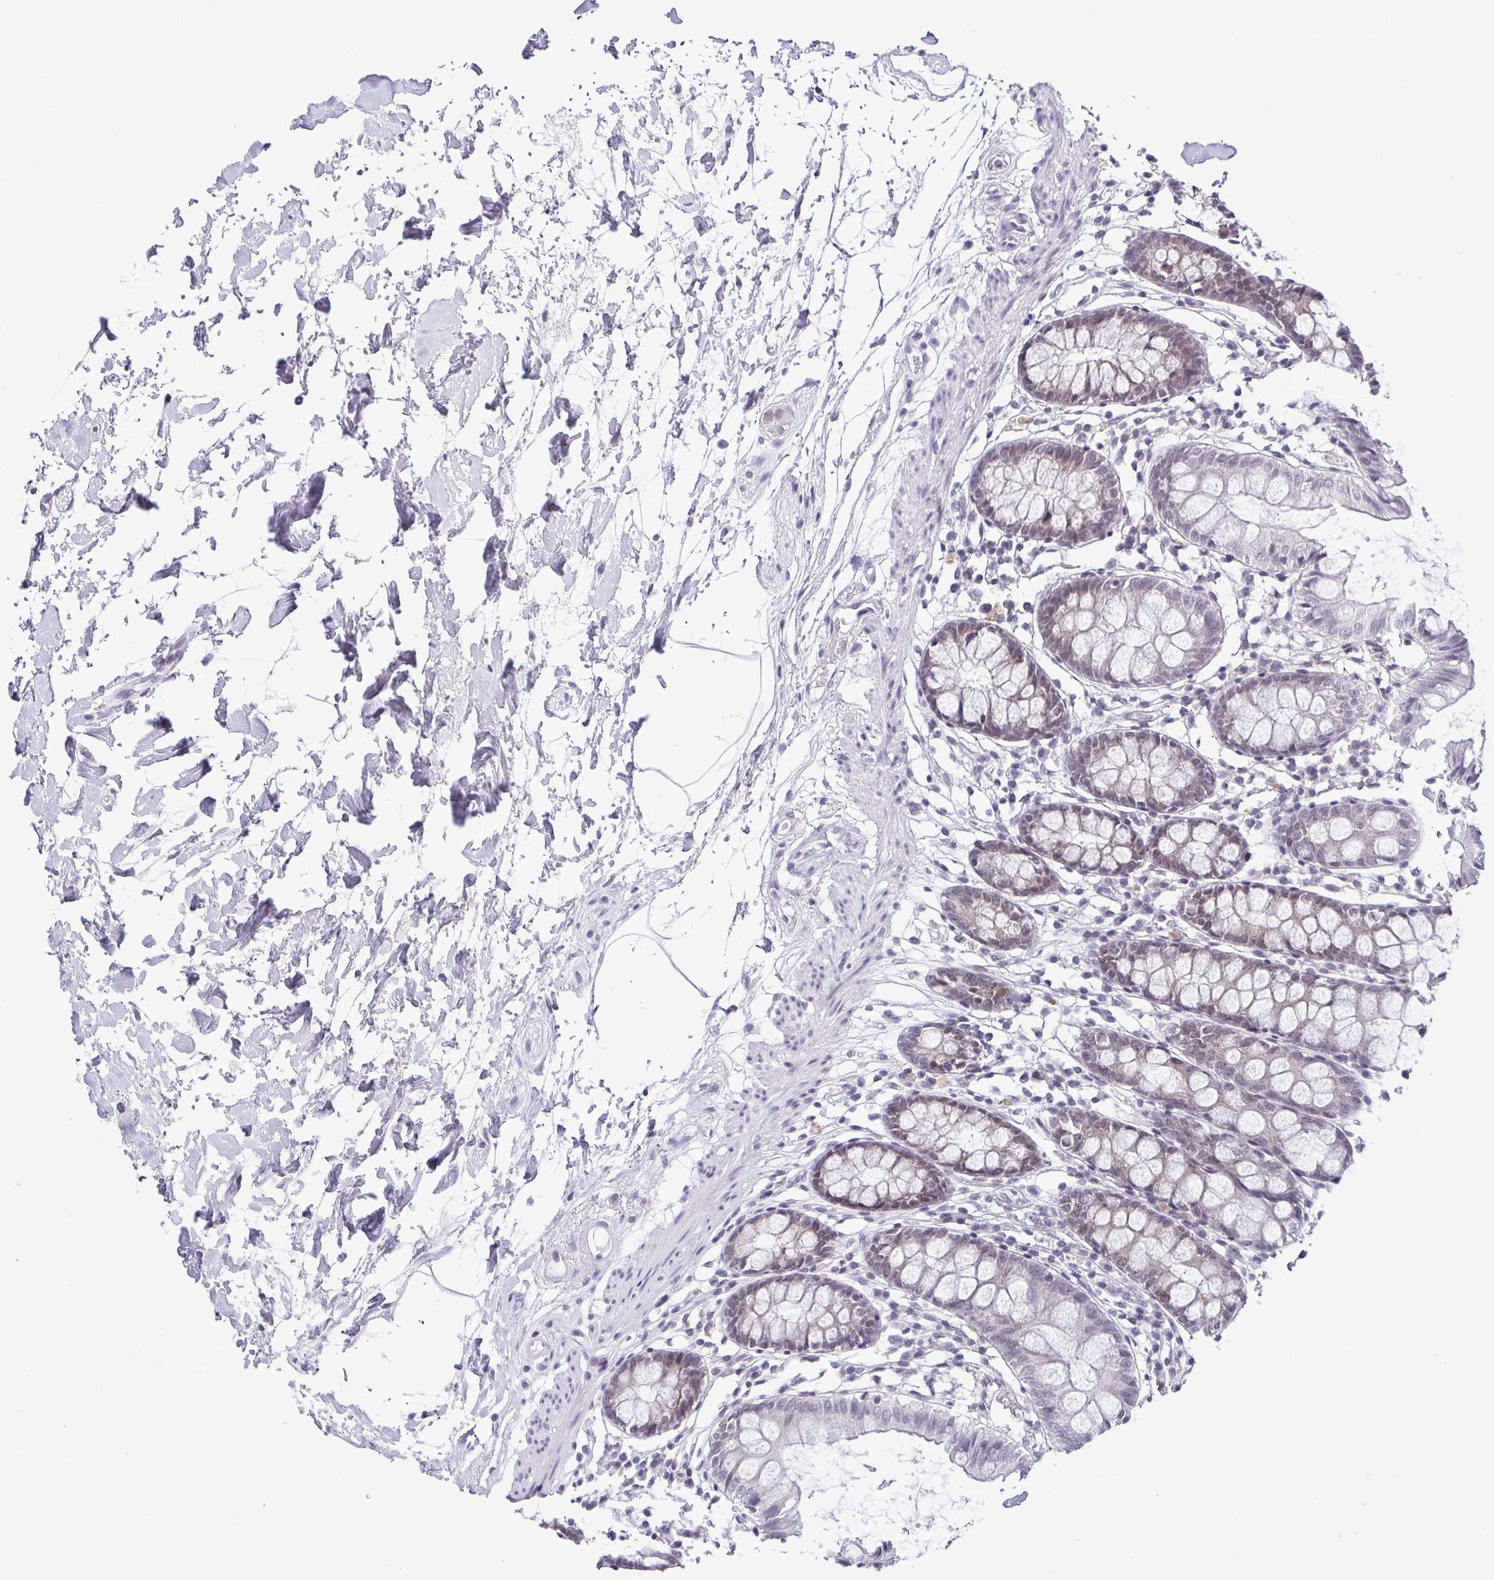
{"staining": {"intensity": "negative", "quantity": "none", "location": "none"}, "tissue": "colon", "cell_type": "Endothelial cells", "image_type": "normal", "snomed": [{"axis": "morphology", "description": "Normal tissue, NOS"}, {"axis": "topography", "description": "Colon"}], "caption": "An immunohistochemistry micrograph of normal colon is shown. There is no staining in endothelial cells of colon.", "gene": "RBM3", "patient": {"sex": "female", "age": 84}}